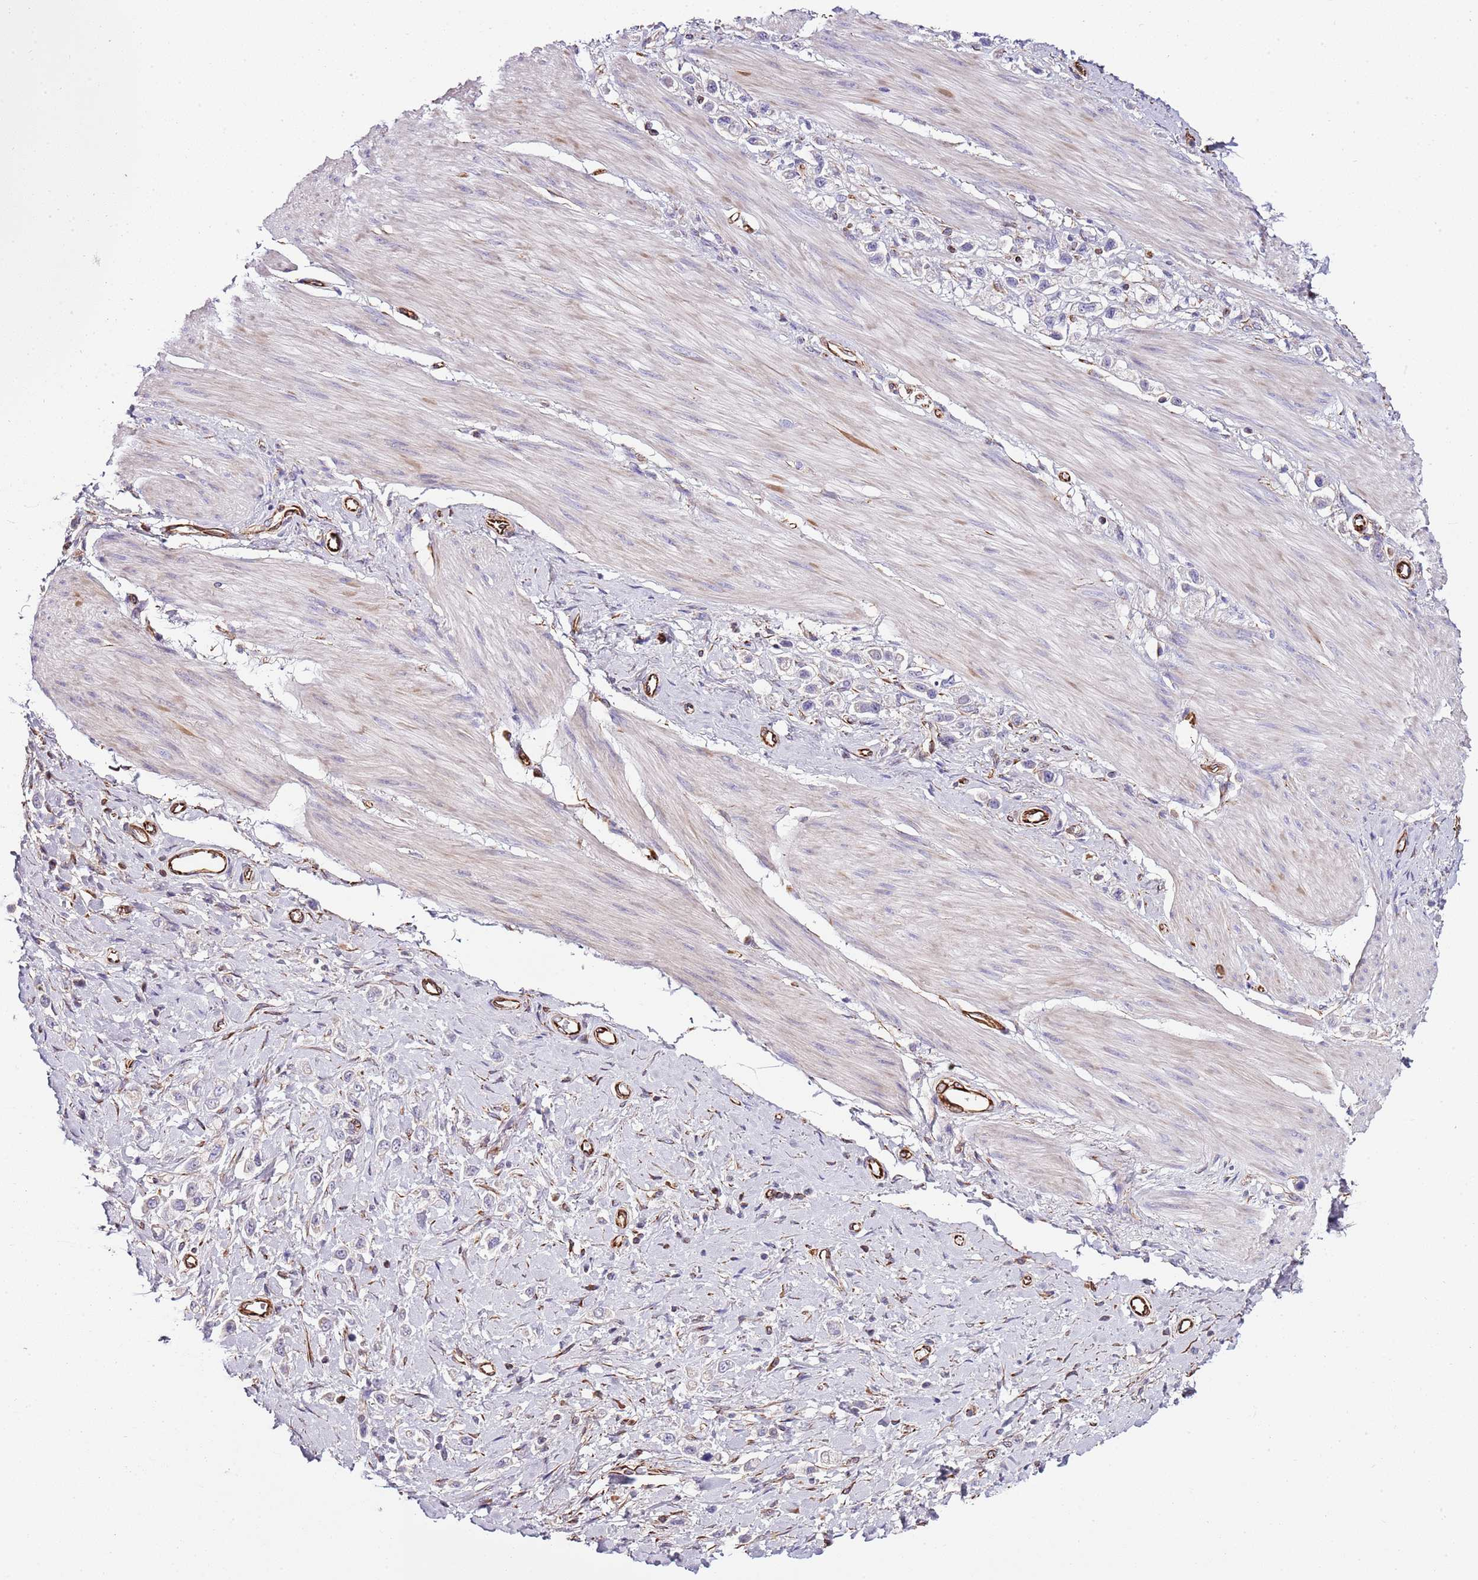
{"staining": {"intensity": "negative", "quantity": "none", "location": "none"}, "tissue": "stomach cancer", "cell_type": "Tumor cells", "image_type": "cancer", "snomed": [{"axis": "morphology", "description": "Adenocarcinoma, NOS"}, {"axis": "topography", "description": "Stomach"}], "caption": "DAB (3,3'-diaminobenzidine) immunohistochemical staining of human stomach adenocarcinoma demonstrates no significant staining in tumor cells.", "gene": "ZNF786", "patient": {"sex": "female", "age": 65}}